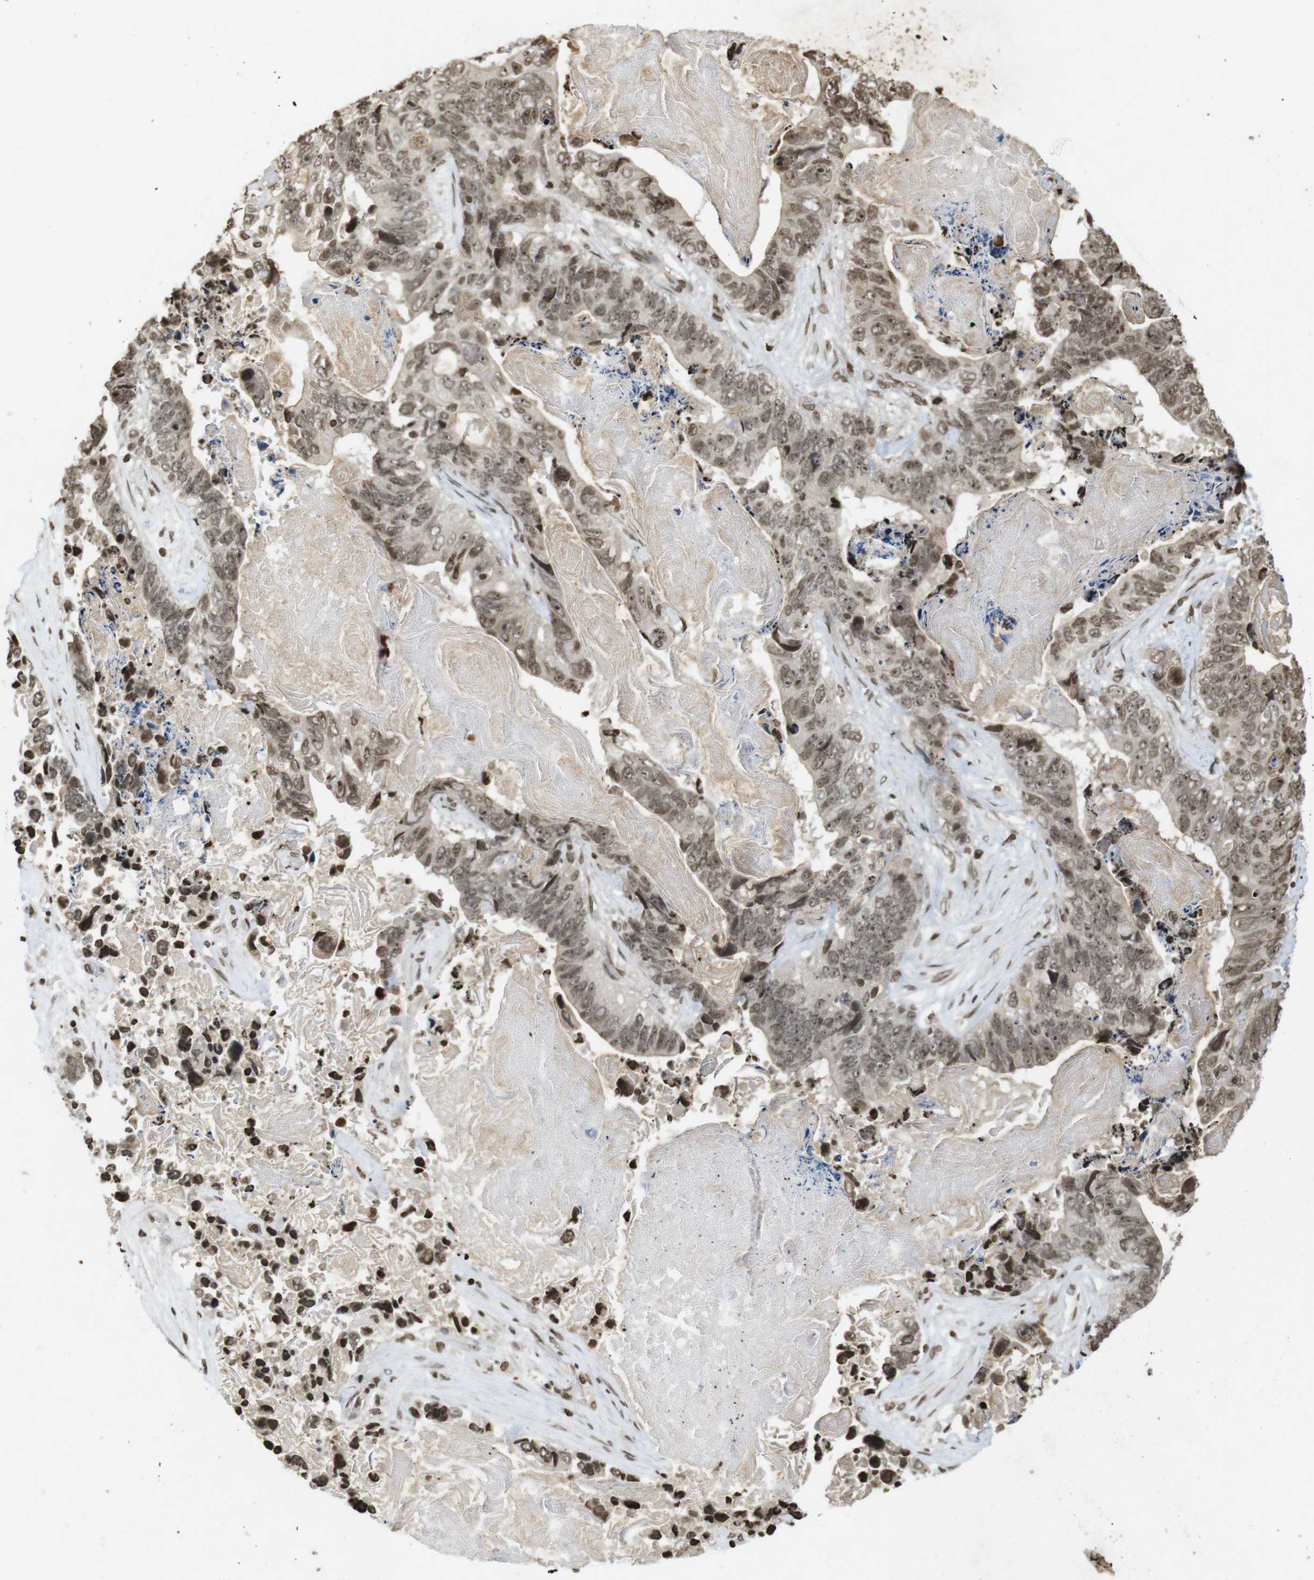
{"staining": {"intensity": "weak", "quantity": ">75%", "location": "cytoplasmic/membranous,nuclear"}, "tissue": "stomach cancer", "cell_type": "Tumor cells", "image_type": "cancer", "snomed": [{"axis": "morphology", "description": "Adenocarcinoma, NOS"}, {"axis": "topography", "description": "Stomach"}], "caption": "Stomach cancer (adenocarcinoma) stained with DAB immunohistochemistry shows low levels of weak cytoplasmic/membranous and nuclear expression in approximately >75% of tumor cells.", "gene": "FOXA3", "patient": {"sex": "female", "age": 89}}